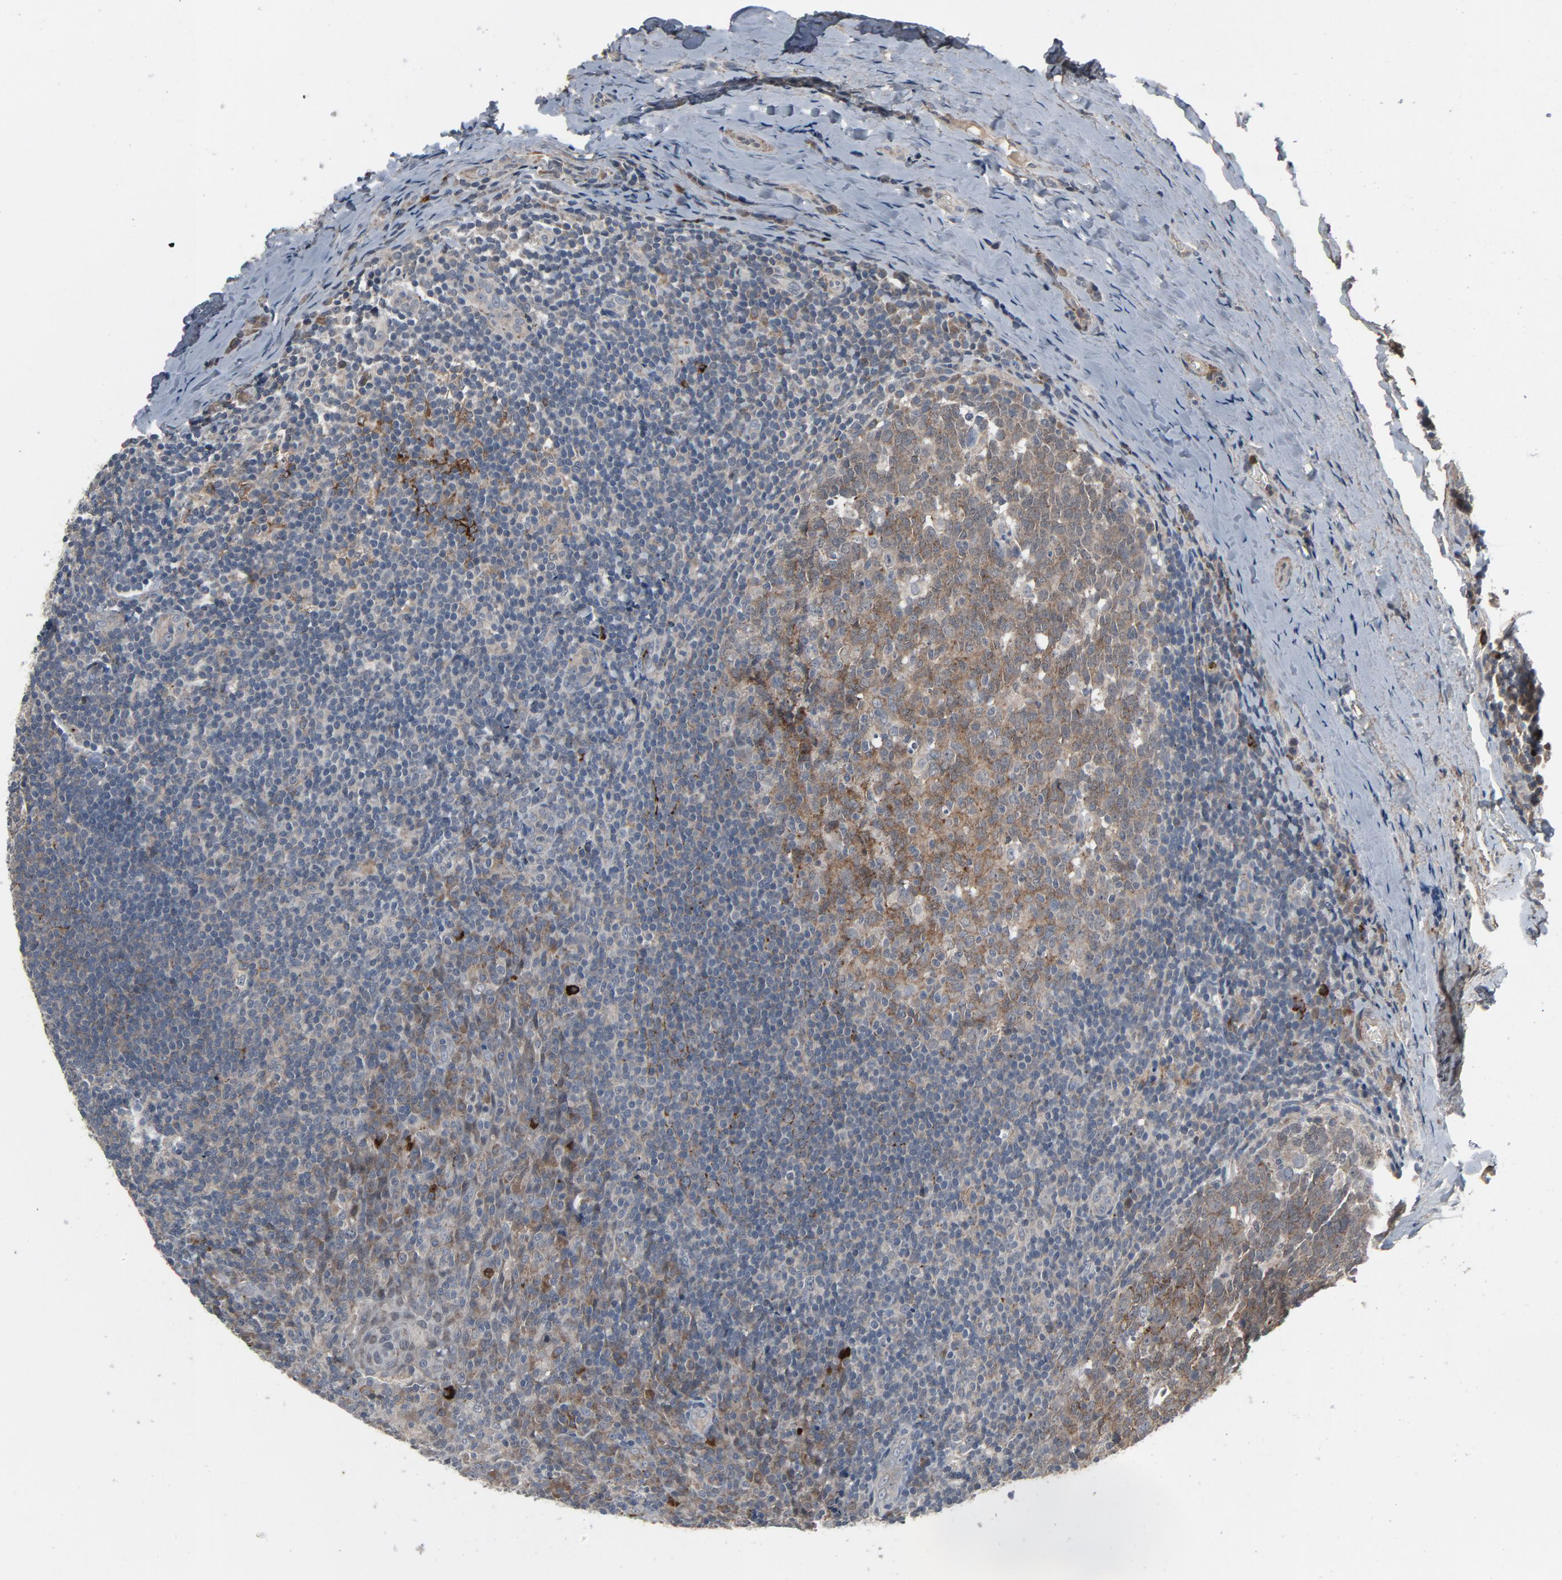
{"staining": {"intensity": "weak", "quantity": ">75%", "location": "cytoplasmic/membranous"}, "tissue": "tonsil", "cell_type": "Germinal center cells", "image_type": "normal", "snomed": [{"axis": "morphology", "description": "Normal tissue, NOS"}, {"axis": "topography", "description": "Tonsil"}], "caption": "Tonsil stained with DAB (3,3'-diaminobenzidine) immunohistochemistry demonstrates low levels of weak cytoplasmic/membranous positivity in about >75% of germinal center cells. (DAB IHC, brown staining for protein, blue staining for nuclei).", "gene": "PDZD4", "patient": {"sex": "male", "age": 31}}